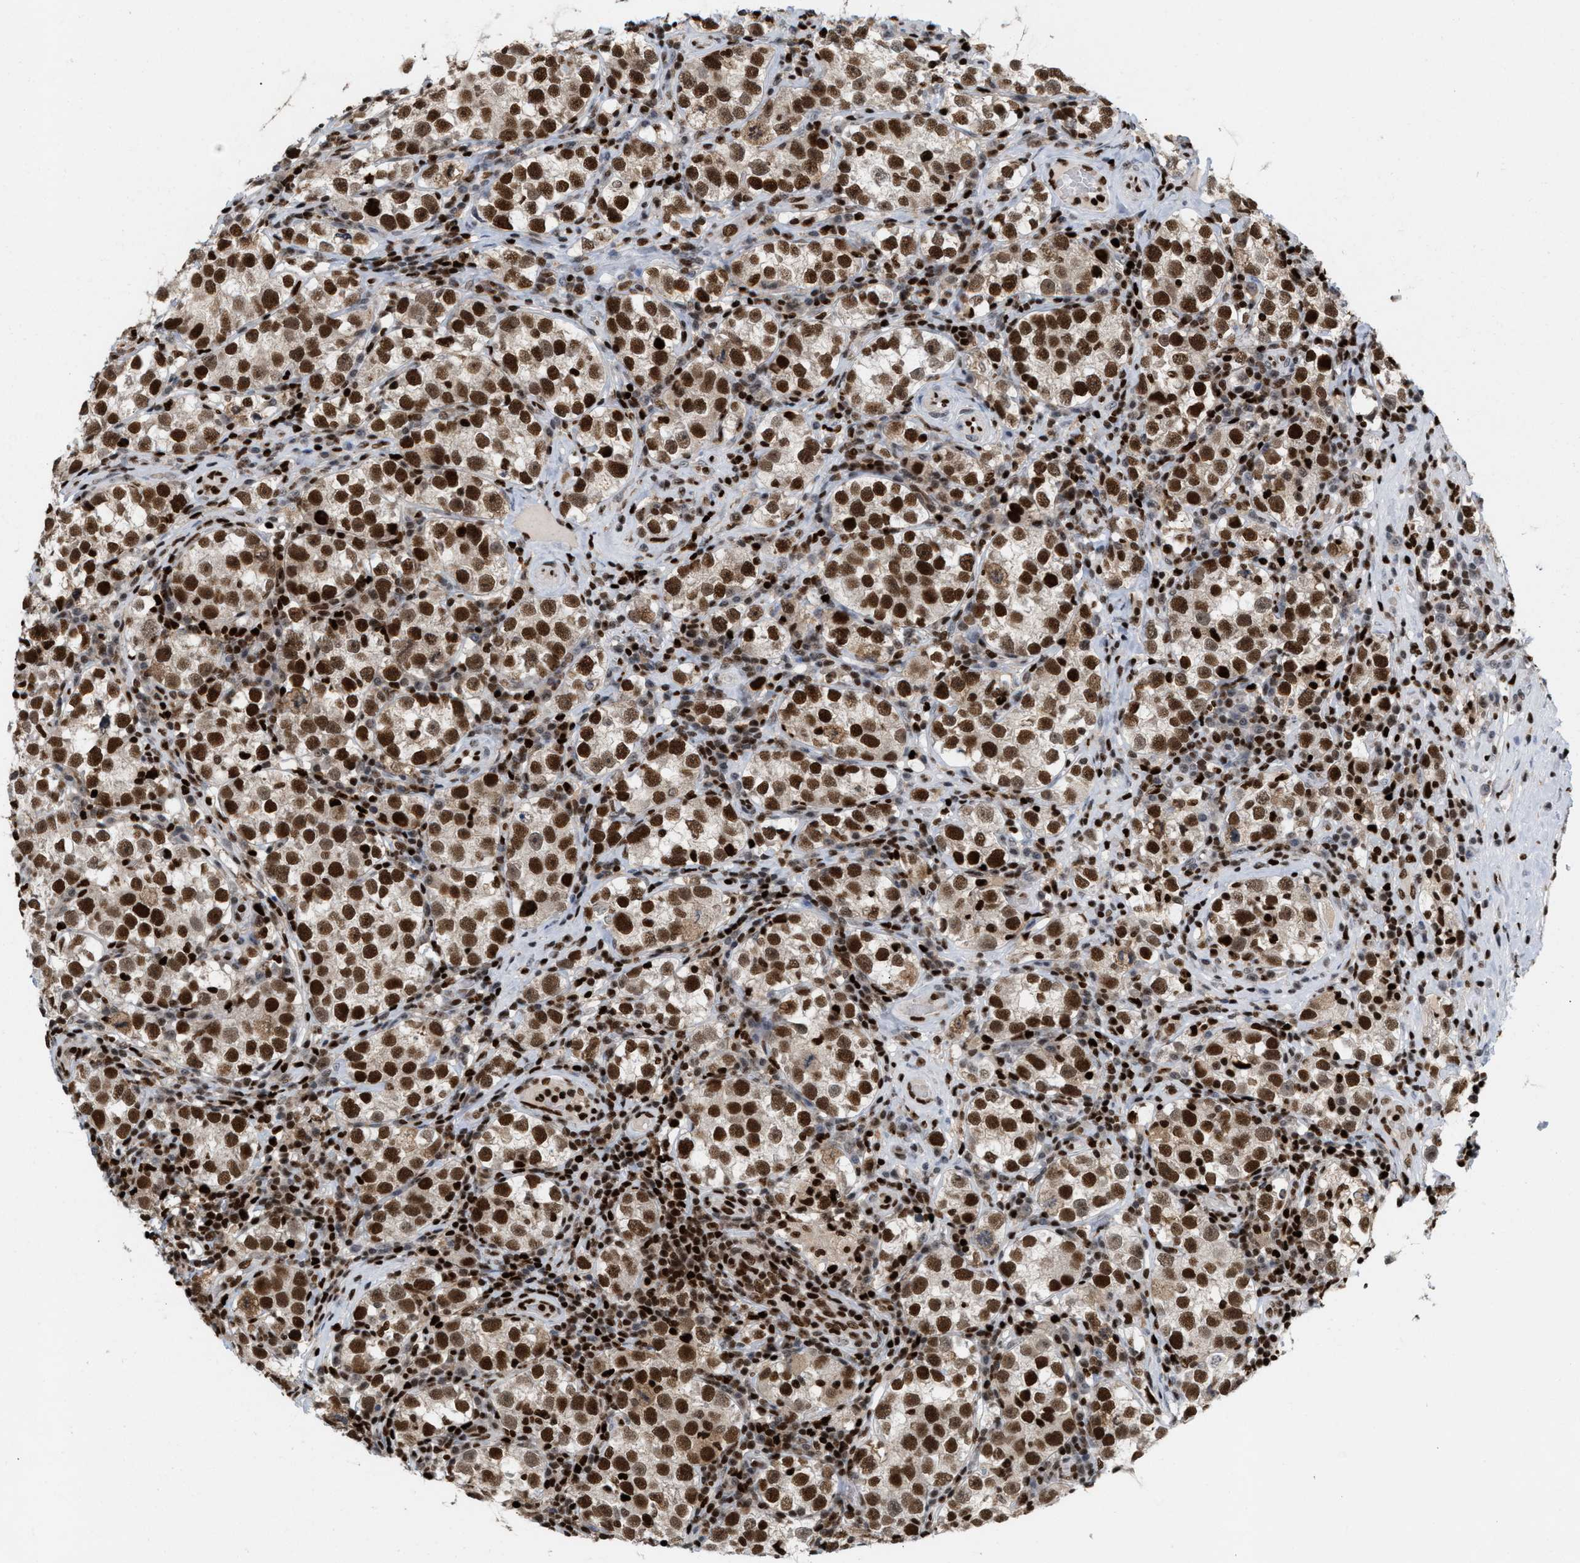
{"staining": {"intensity": "strong", "quantity": ">75%", "location": "nuclear"}, "tissue": "testis cancer", "cell_type": "Tumor cells", "image_type": "cancer", "snomed": [{"axis": "morphology", "description": "Normal tissue, NOS"}, {"axis": "morphology", "description": "Seminoma, NOS"}, {"axis": "topography", "description": "Testis"}], "caption": "Immunohistochemistry (DAB) staining of human testis cancer (seminoma) displays strong nuclear protein staining in approximately >75% of tumor cells.", "gene": "RNASEK-C17orf49", "patient": {"sex": "male", "age": 43}}